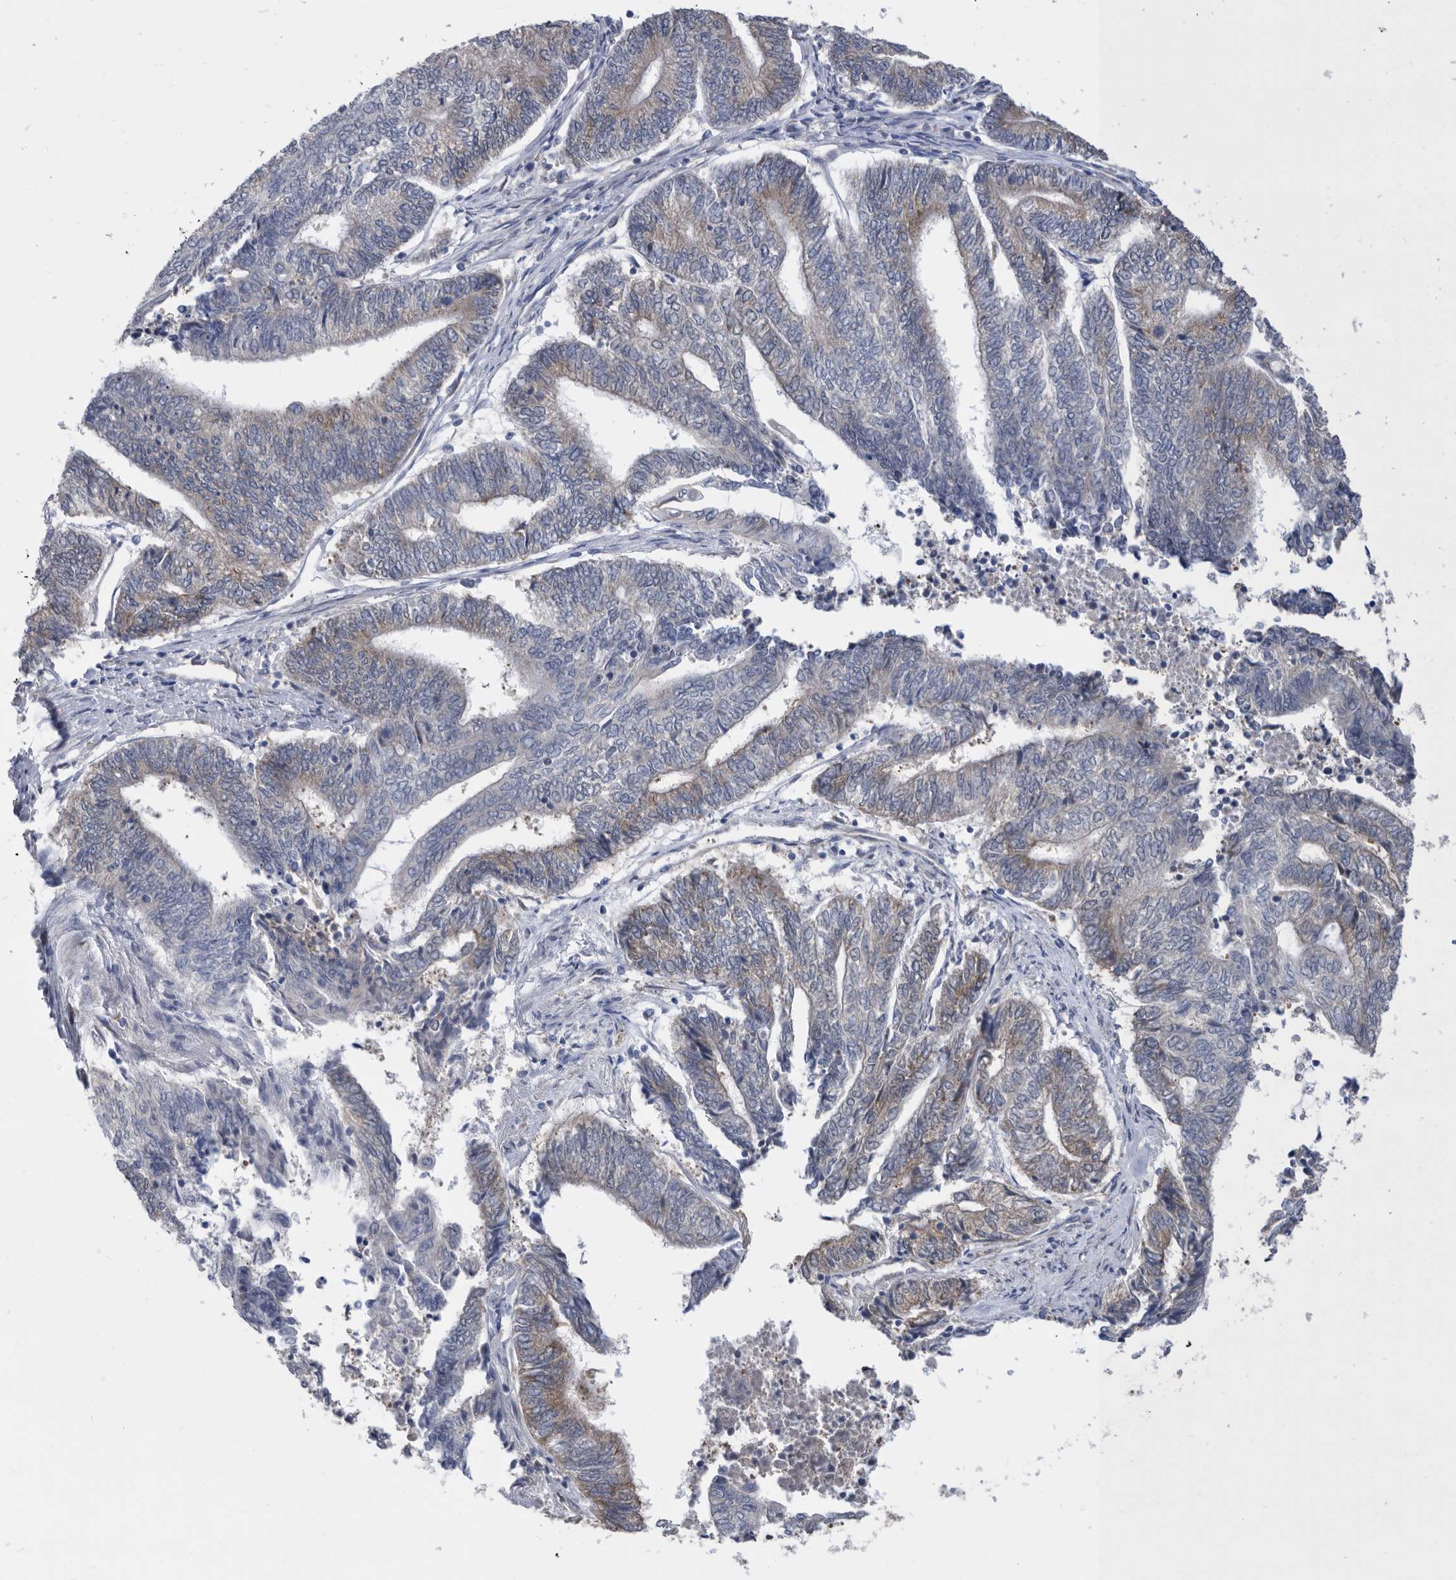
{"staining": {"intensity": "weak", "quantity": "25%-75%", "location": "cytoplasmic/membranous"}, "tissue": "endometrial cancer", "cell_type": "Tumor cells", "image_type": "cancer", "snomed": [{"axis": "morphology", "description": "Adenocarcinoma, NOS"}, {"axis": "topography", "description": "Uterus"}, {"axis": "topography", "description": "Endometrium"}], "caption": "Weak cytoplasmic/membranous staining for a protein is appreciated in approximately 25%-75% of tumor cells of endometrial adenocarcinoma using immunohistochemistry.", "gene": "CCT4", "patient": {"sex": "female", "age": 70}}